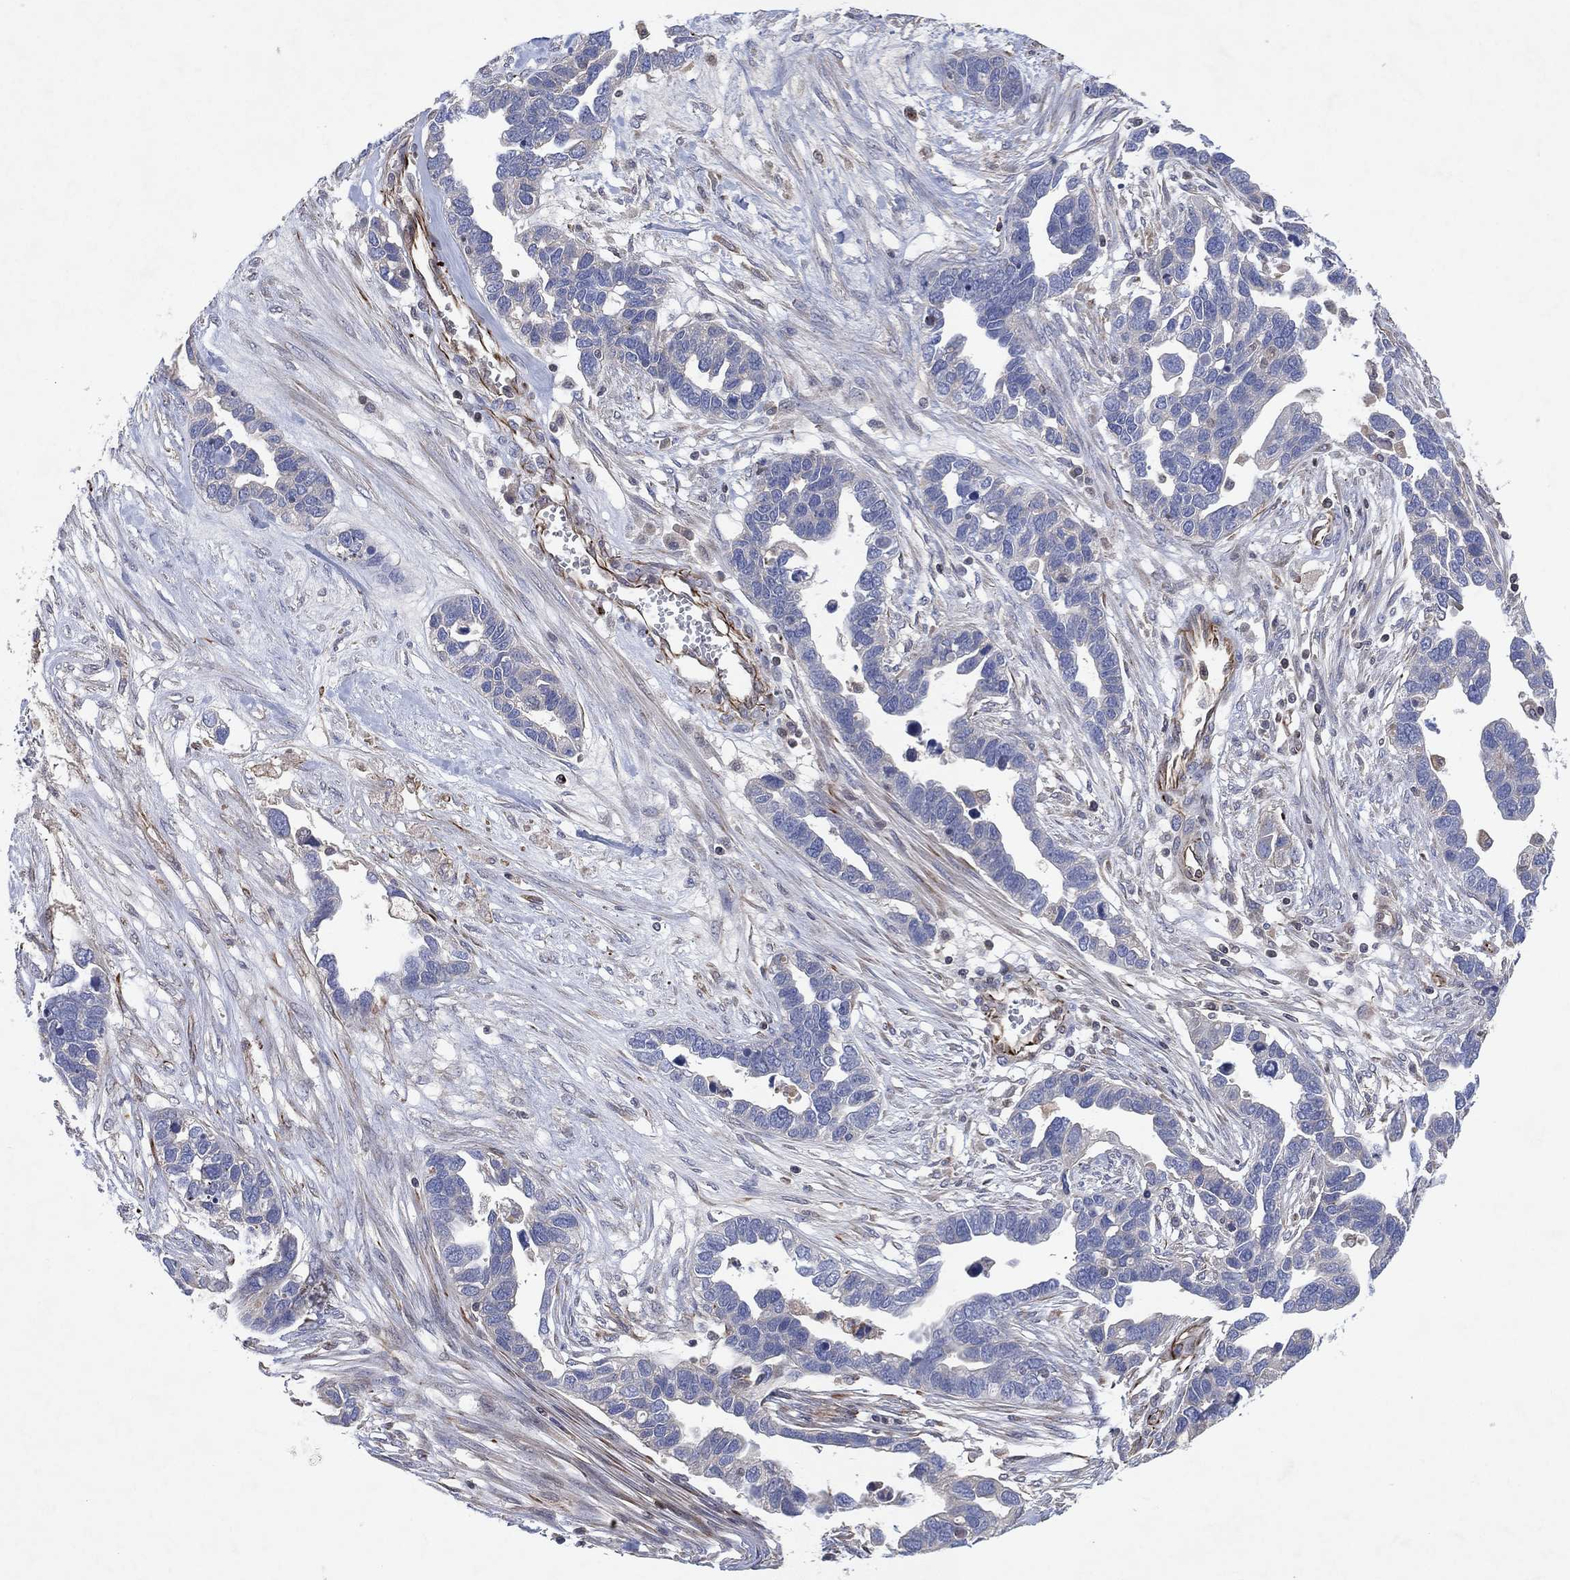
{"staining": {"intensity": "negative", "quantity": "none", "location": "none"}, "tissue": "ovarian cancer", "cell_type": "Tumor cells", "image_type": "cancer", "snomed": [{"axis": "morphology", "description": "Cystadenocarcinoma, serous, NOS"}, {"axis": "topography", "description": "Ovary"}], "caption": "There is no significant expression in tumor cells of ovarian serous cystadenocarcinoma.", "gene": "FLI1", "patient": {"sex": "female", "age": 54}}